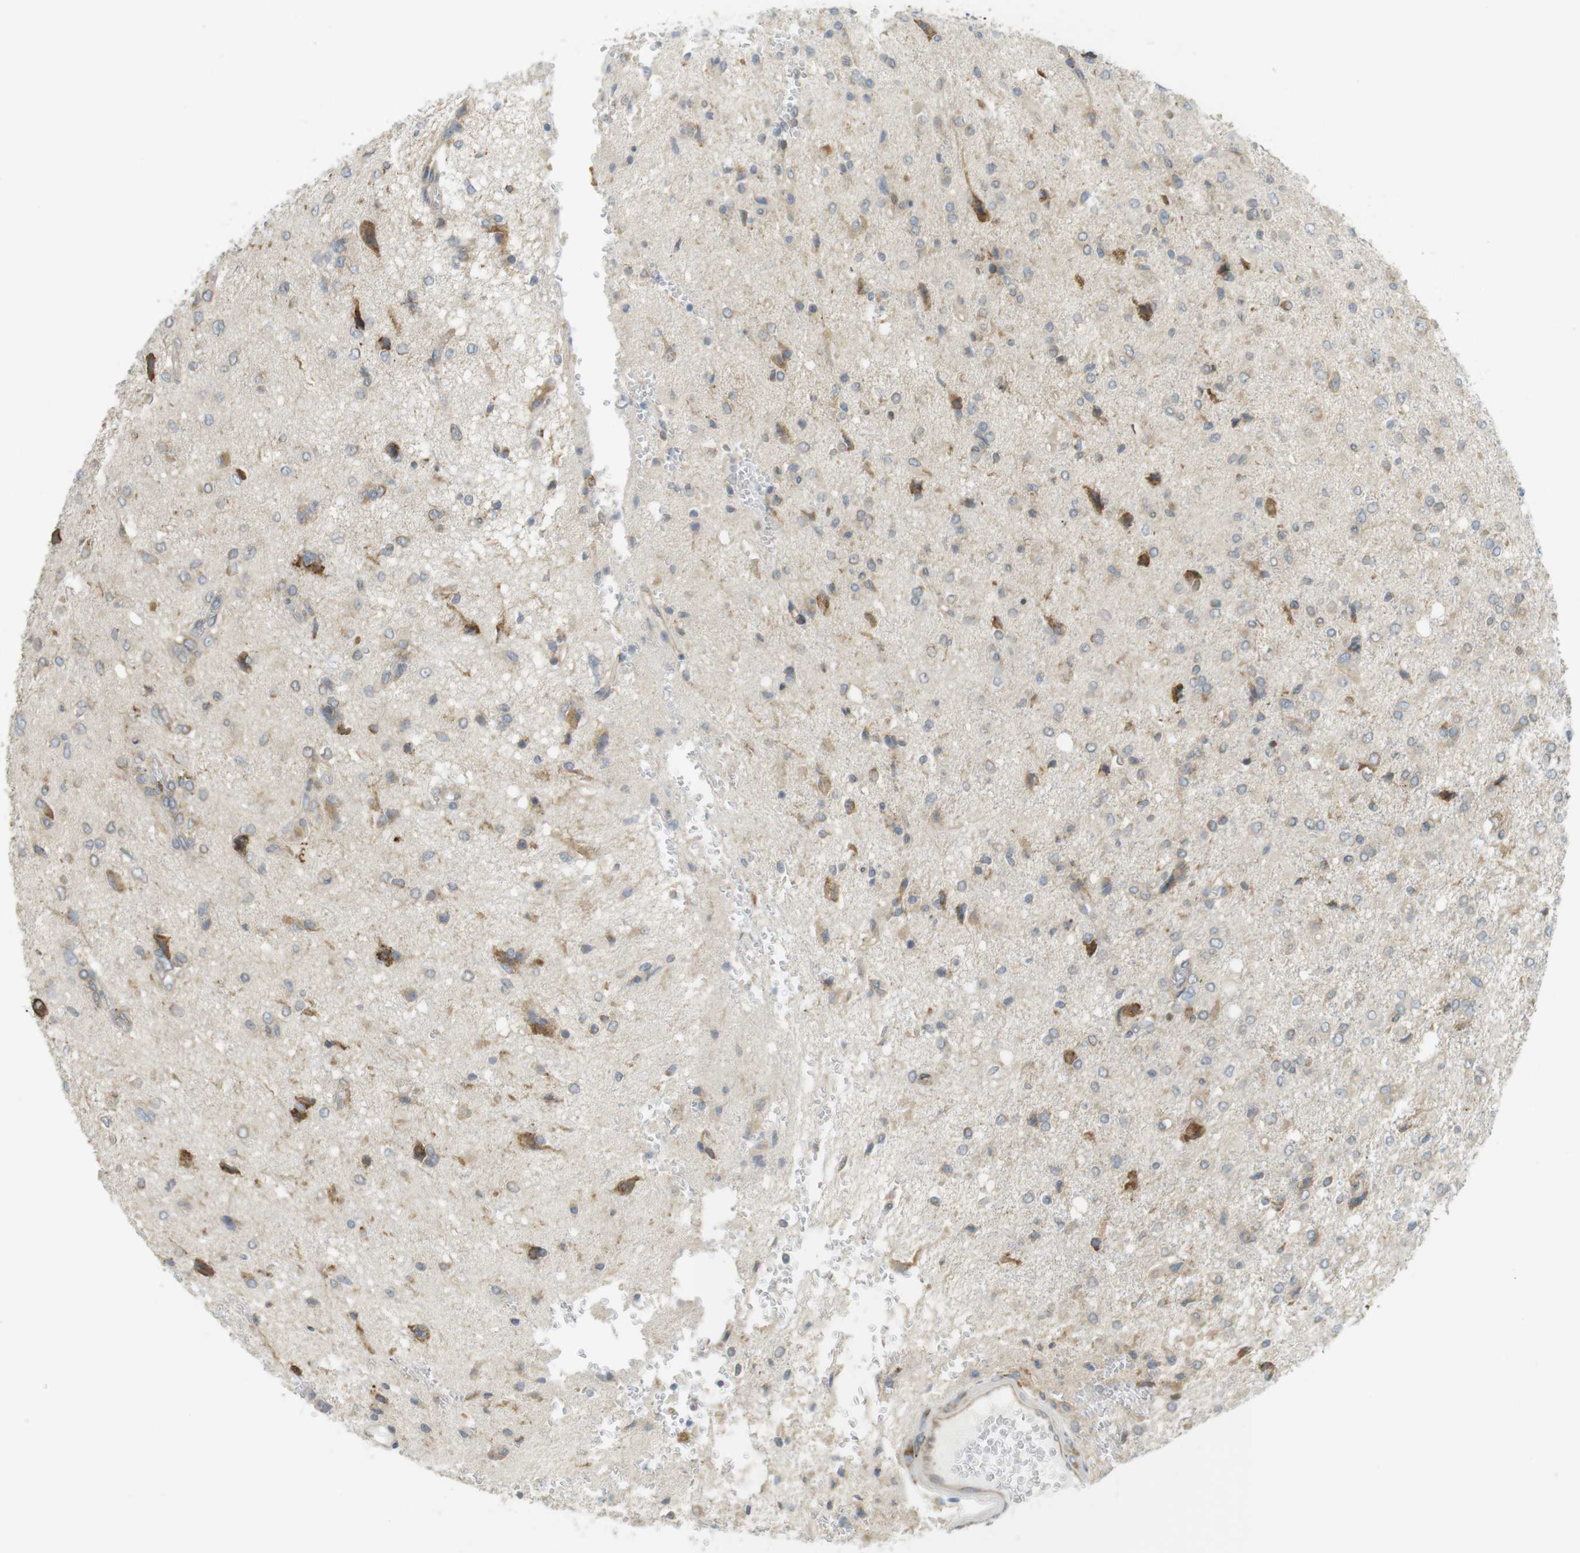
{"staining": {"intensity": "moderate", "quantity": "25%-75%", "location": "cytoplasmic/membranous"}, "tissue": "glioma", "cell_type": "Tumor cells", "image_type": "cancer", "snomed": [{"axis": "morphology", "description": "Glioma, malignant, High grade"}, {"axis": "topography", "description": "Brain"}], "caption": "Immunohistochemistry (IHC) (DAB (3,3'-diaminobenzidine)) staining of human glioma reveals moderate cytoplasmic/membranous protein positivity in about 25%-75% of tumor cells. (IHC, brightfield microscopy, high magnification).", "gene": "MBOAT2", "patient": {"sex": "female", "age": 59}}